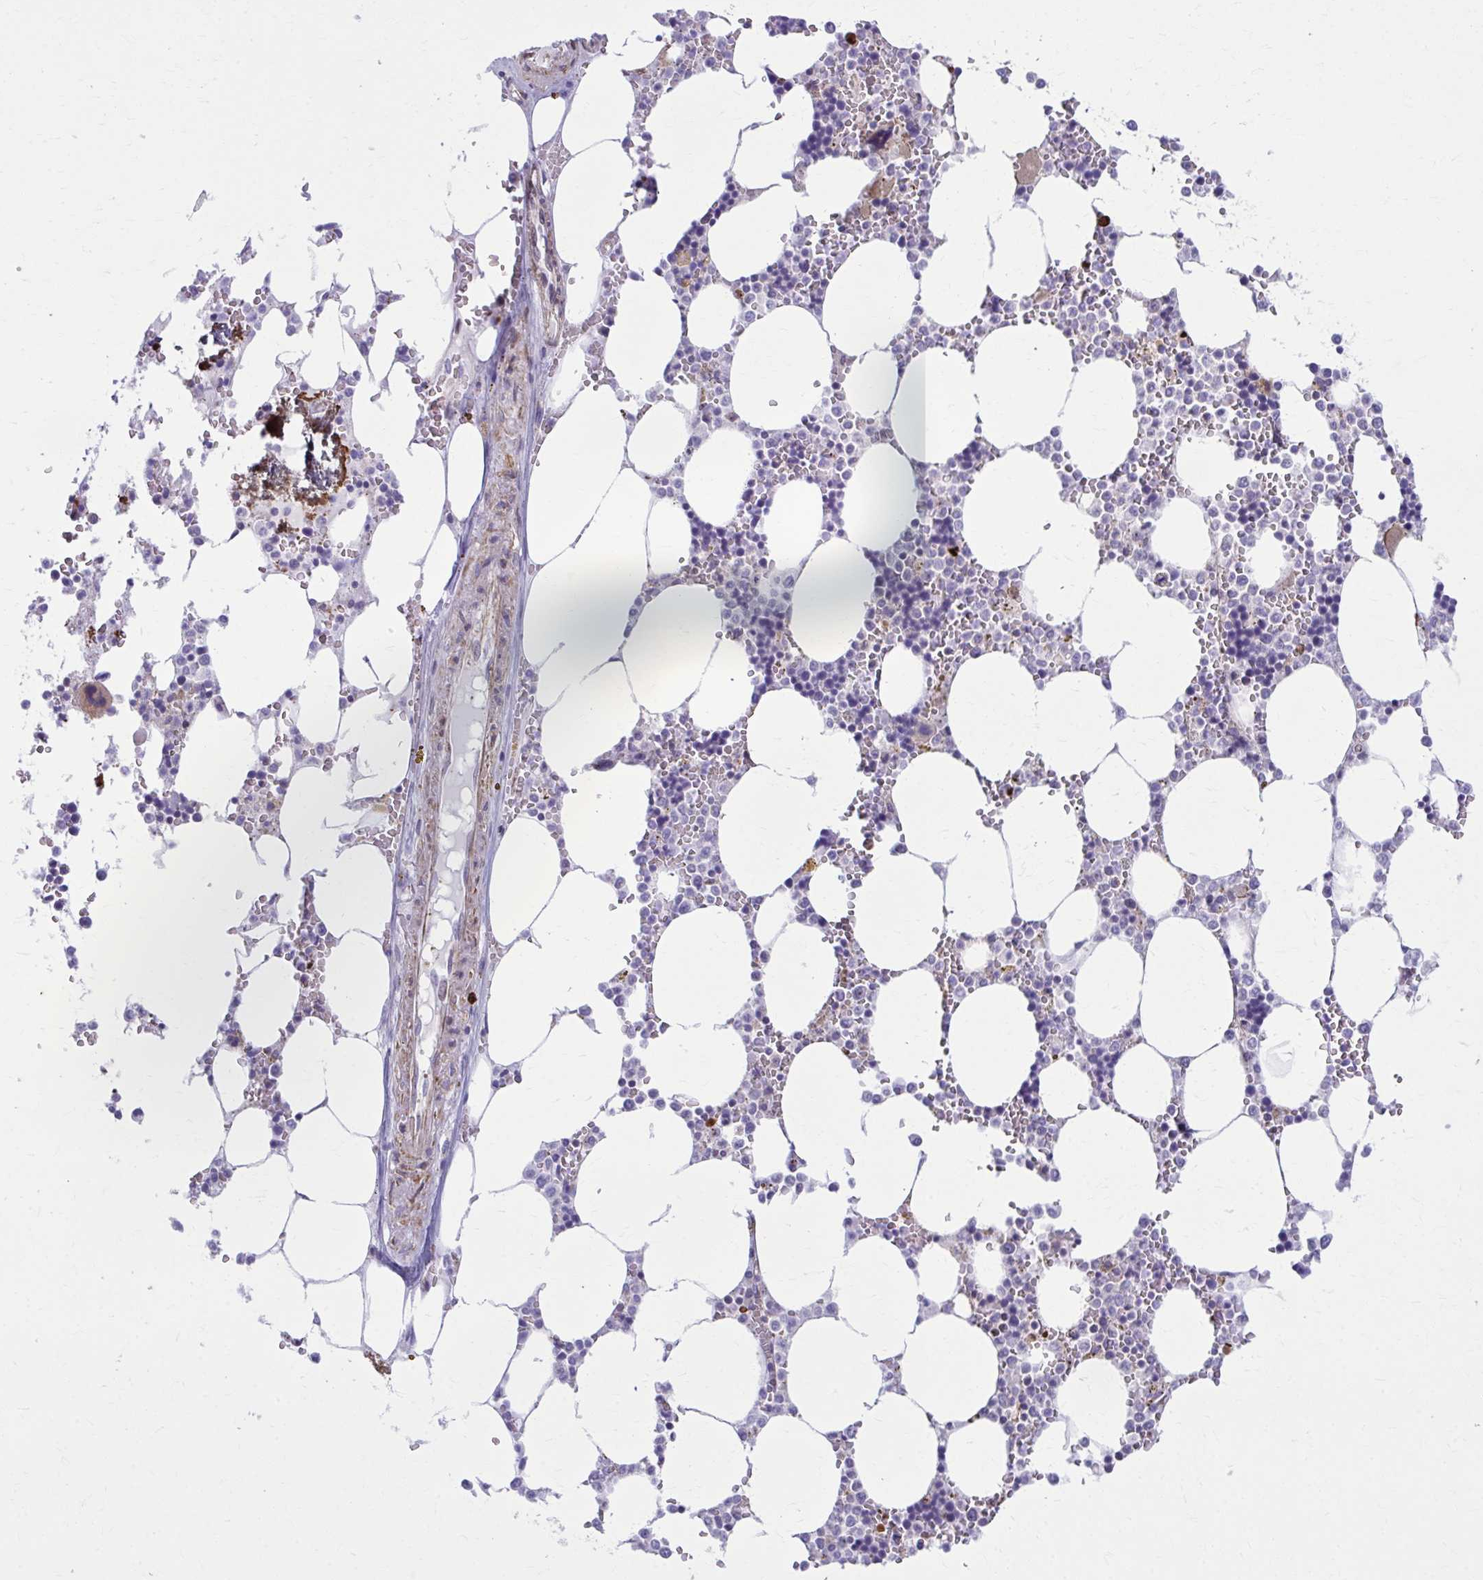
{"staining": {"intensity": "negative", "quantity": "none", "location": "none"}, "tissue": "bone marrow", "cell_type": "Hematopoietic cells", "image_type": "normal", "snomed": [{"axis": "morphology", "description": "Normal tissue, NOS"}, {"axis": "topography", "description": "Bone marrow"}], "caption": "IHC micrograph of unremarkable bone marrow: bone marrow stained with DAB demonstrates no significant protein positivity in hematopoietic cells.", "gene": "LRRC4B", "patient": {"sex": "male", "age": 64}}